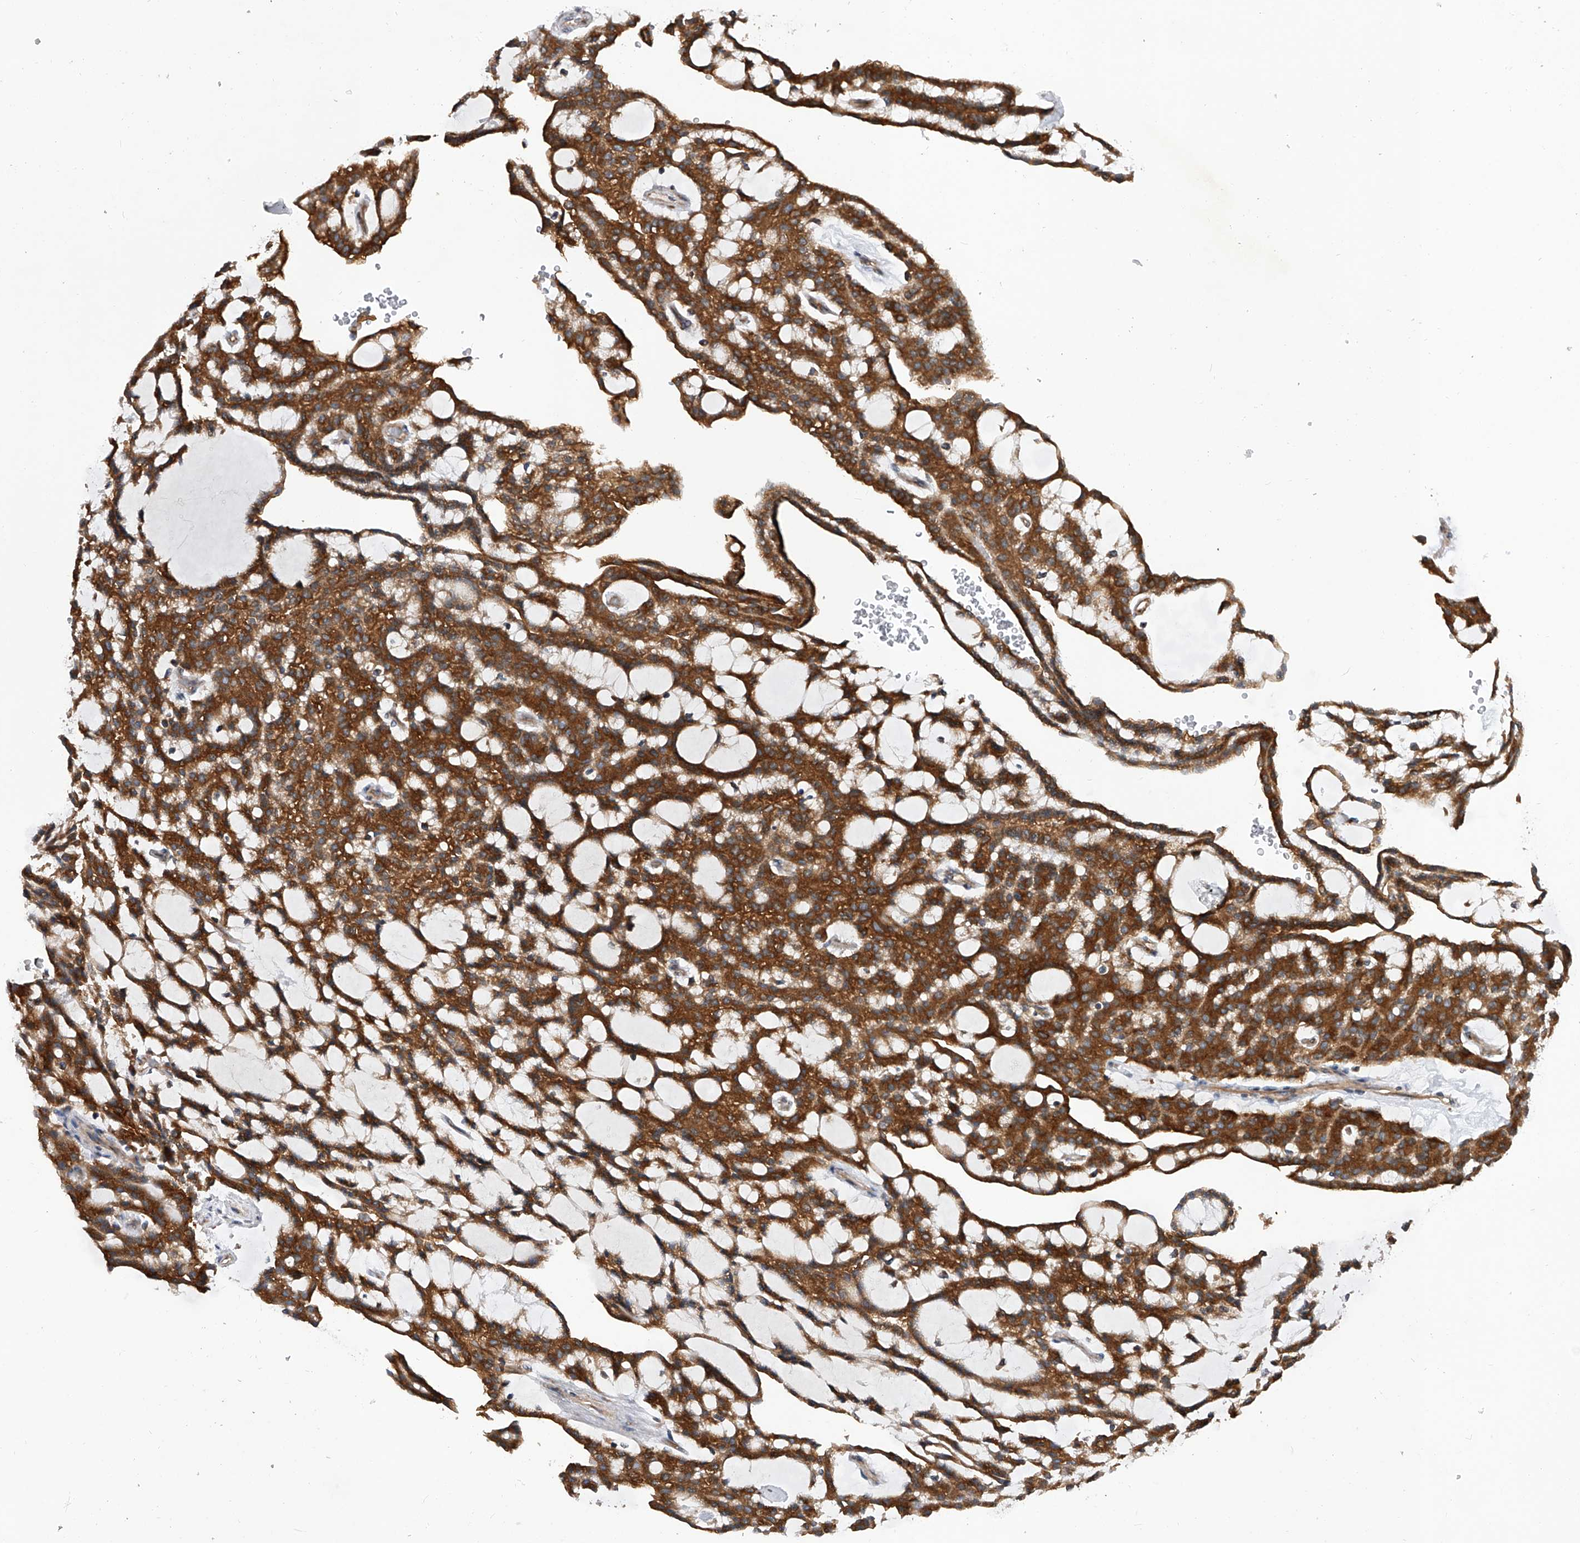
{"staining": {"intensity": "strong", "quantity": ">75%", "location": "cytoplasmic/membranous"}, "tissue": "renal cancer", "cell_type": "Tumor cells", "image_type": "cancer", "snomed": [{"axis": "morphology", "description": "Adenocarcinoma, NOS"}, {"axis": "topography", "description": "Kidney"}], "caption": "This micrograph shows renal cancer (adenocarcinoma) stained with immunohistochemistry (IHC) to label a protein in brown. The cytoplasmic/membranous of tumor cells show strong positivity for the protein. Nuclei are counter-stained blue.", "gene": "CFAP410", "patient": {"sex": "male", "age": 63}}